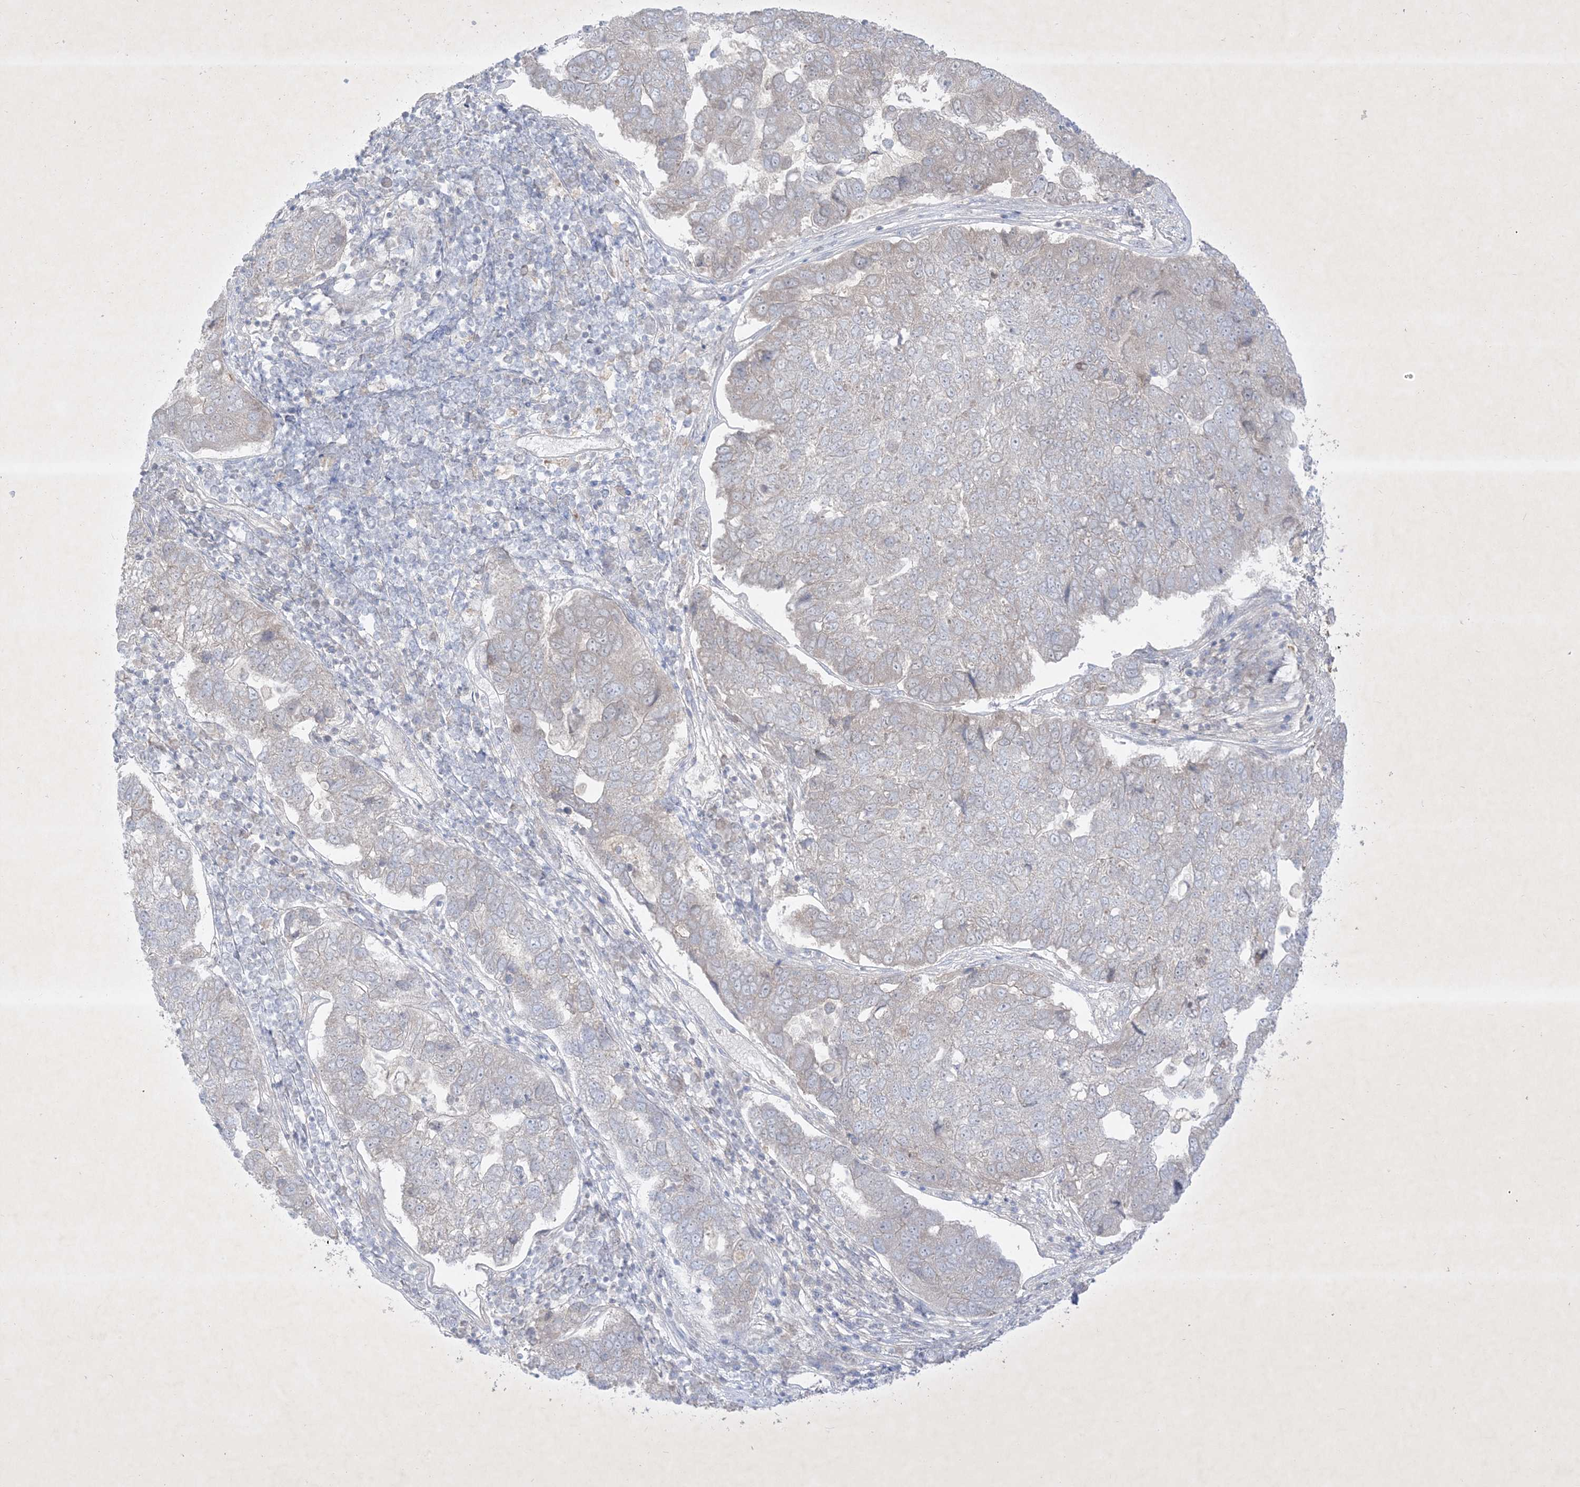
{"staining": {"intensity": "negative", "quantity": "none", "location": "none"}, "tissue": "pancreatic cancer", "cell_type": "Tumor cells", "image_type": "cancer", "snomed": [{"axis": "morphology", "description": "Adenocarcinoma, NOS"}, {"axis": "topography", "description": "Pancreas"}], "caption": "IHC micrograph of neoplastic tissue: pancreatic adenocarcinoma stained with DAB exhibits no significant protein staining in tumor cells.", "gene": "PLEKHA3", "patient": {"sex": "female", "age": 61}}